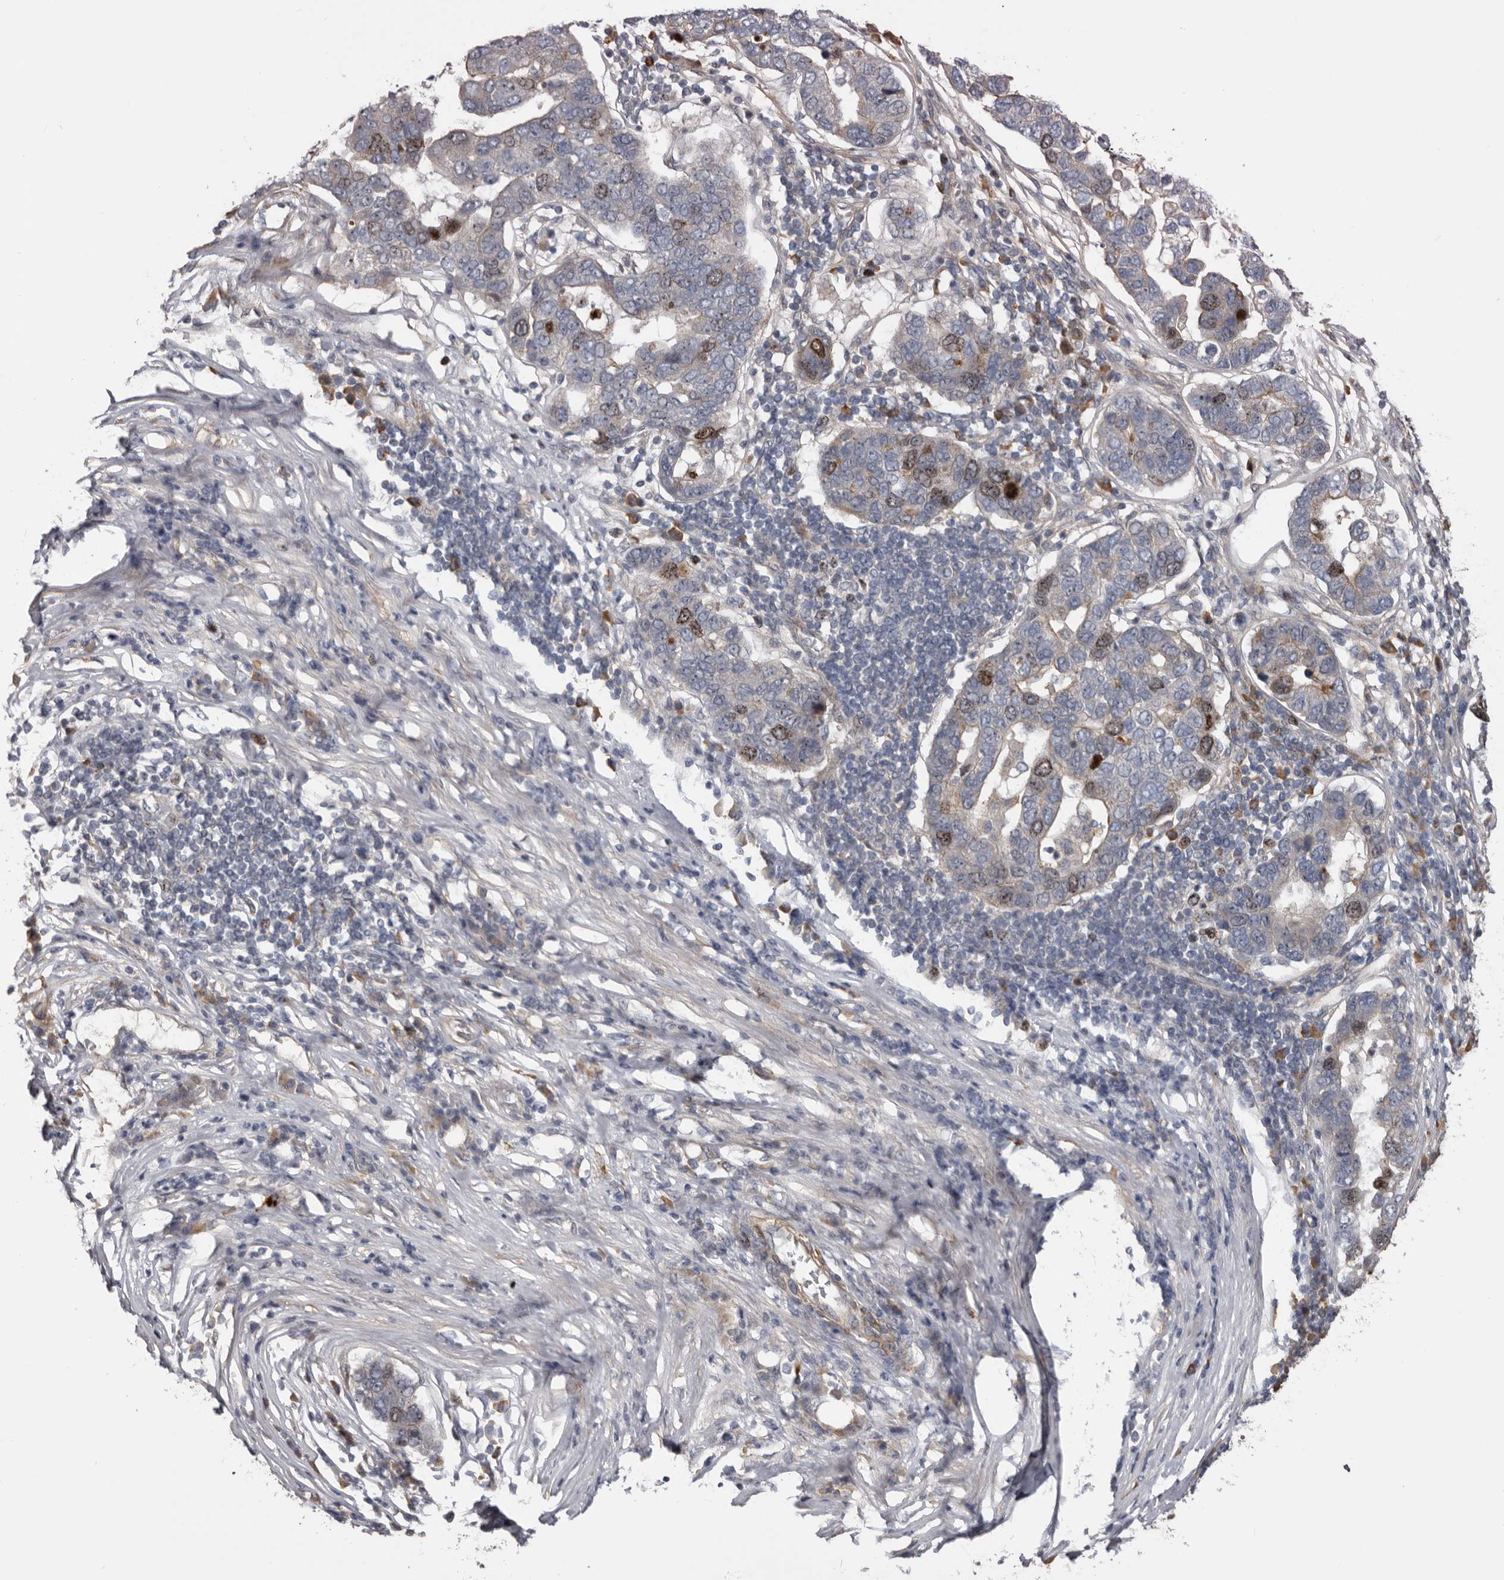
{"staining": {"intensity": "moderate", "quantity": "25%-75%", "location": "nuclear"}, "tissue": "pancreatic cancer", "cell_type": "Tumor cells", "image_type": "cancer", "snomed": [{"axis": "morphology", "description": "Adenocarcinoma, NOS"}, {"axis": "topography", "description": "Pancreas"}], "caption": "Immunohistochemistry (IHC) histopathology image of neoplastic tissue: pancreatic cancer stained using IHC exhibits medium levels of moderate protein expression localized specifically in the nuclear of tumor cells, appearing as a nuclear brown color.", "gene": "CDCA8", "patient": {"sex": "female", "age": 61}}